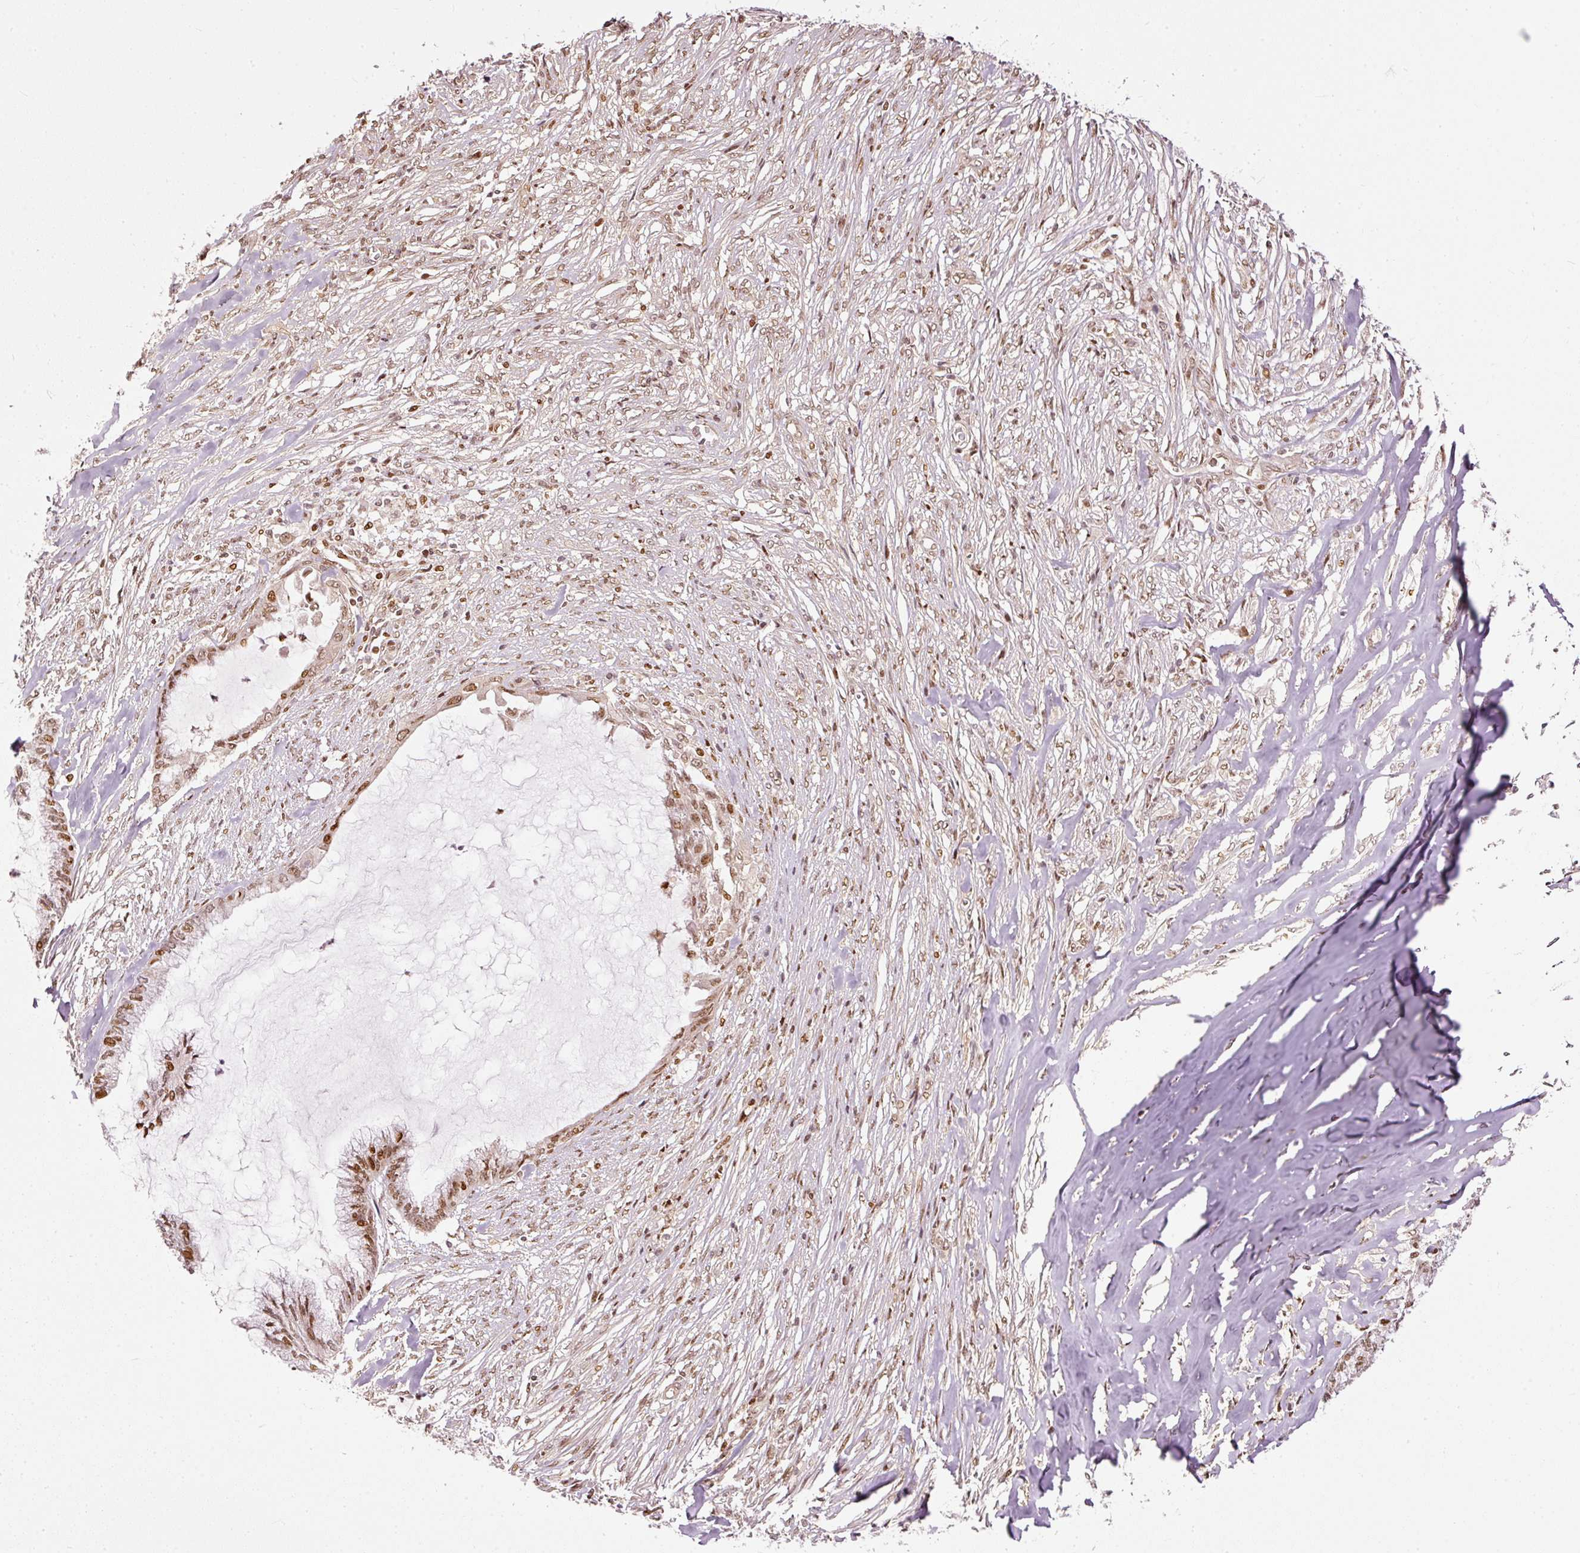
{"staining": {"intensity": "moderate", "quantity": ">75%", "location": "nuclear"}, "tissue": "endometrial cancer", "cell_type": "Tumor cells", "image_type": "cancer", "snomed": [{"axis": "morphology", "description": "Adenocarcinoma, NOS"}, {"axis": "topography", "description": "Endometrium"}], "caption": "The immunohistochemical stain labels moderate nuclear positivity in tumor cells of adenocarcinoma (endometrial) tissue.", "gene": "ZNF778", "patient": {"sex": "female", "age": 86}}